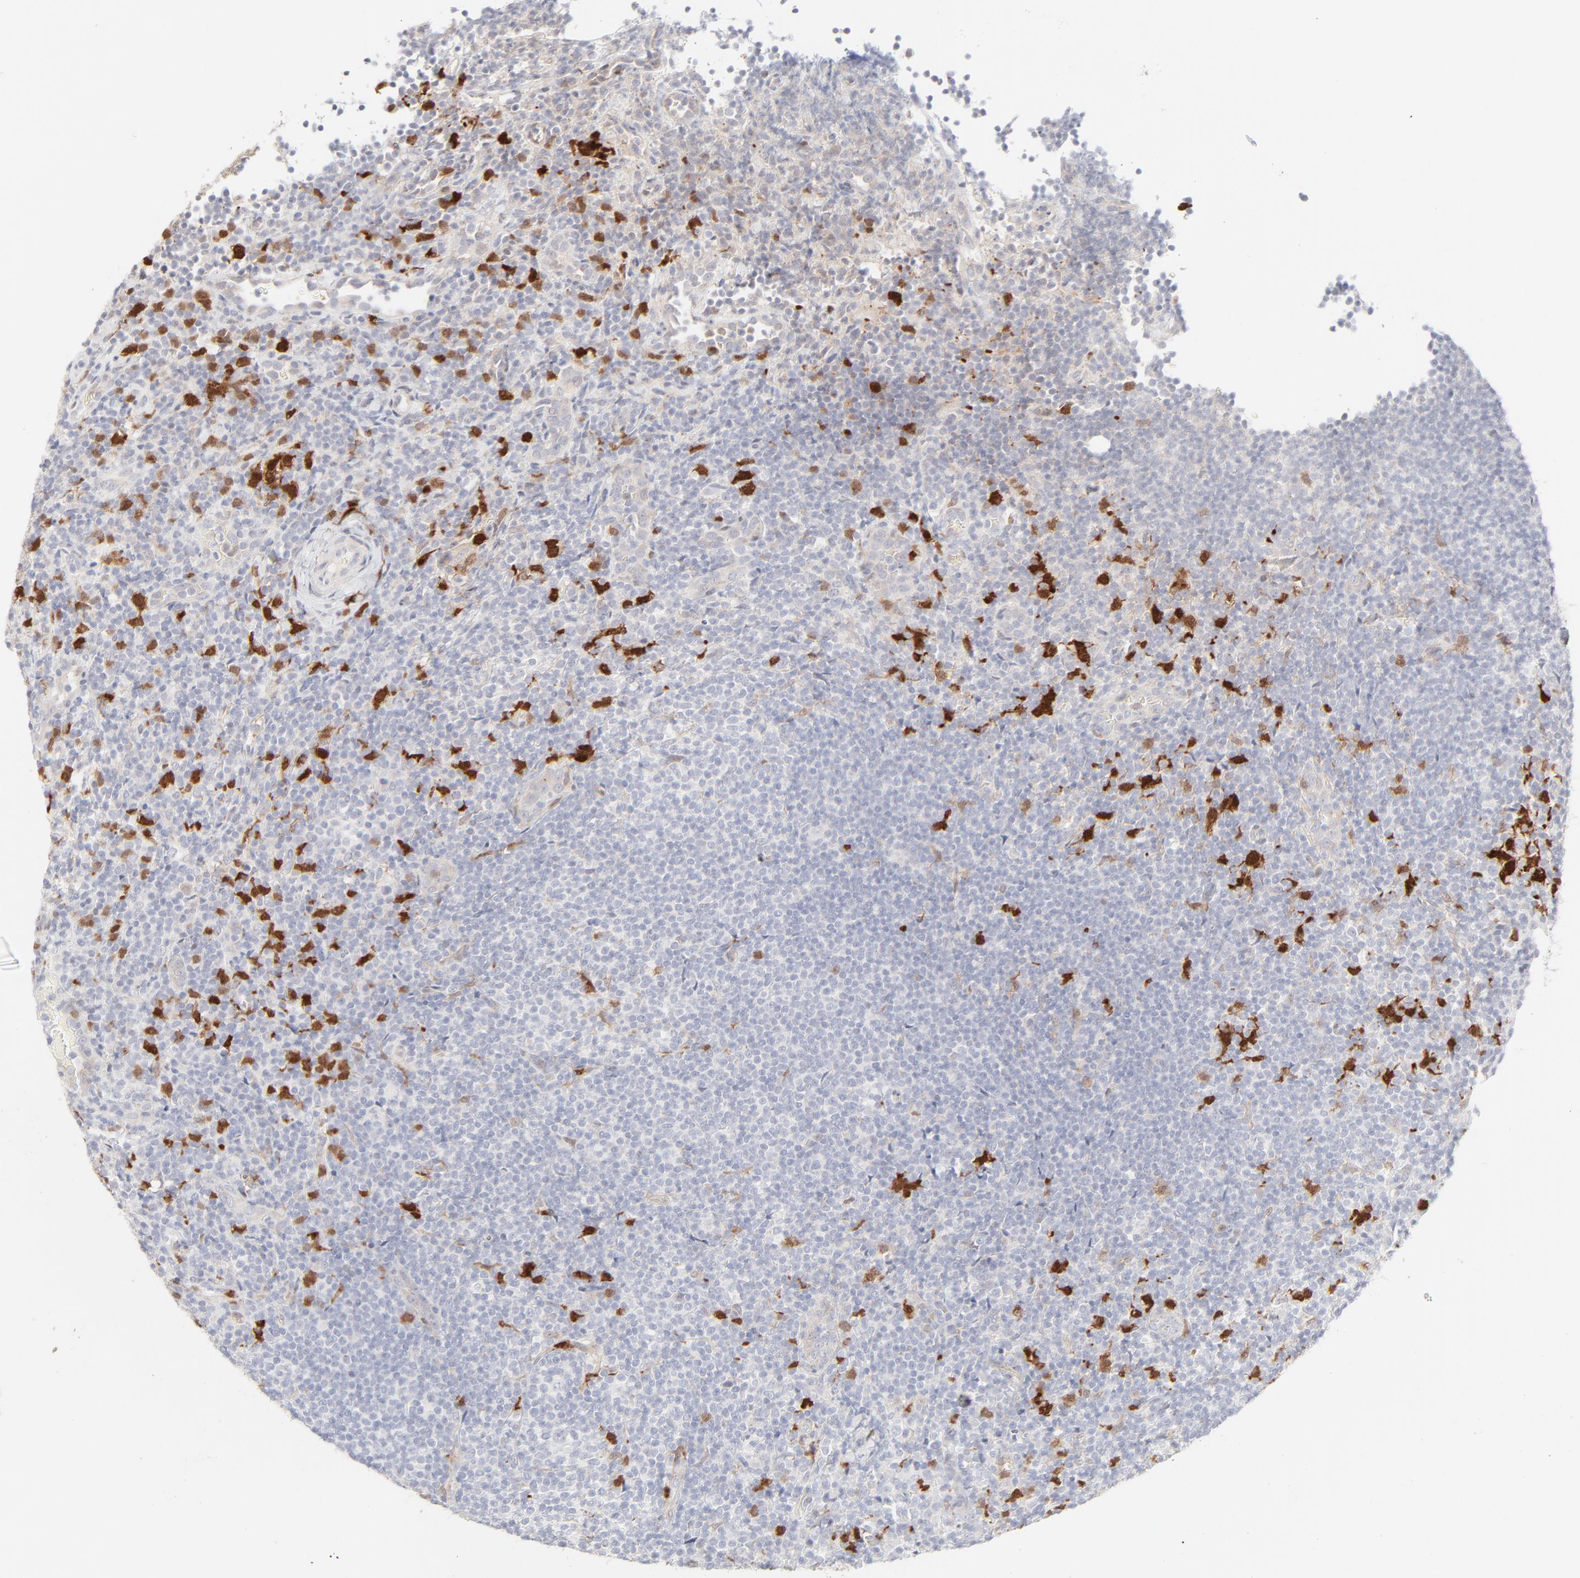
{"staining": {"intensity": "negative", "quantity": "none", "location": "none"}, "tissue": "lymphoma", "cell_type": "Tumor cells", "image_type": "cancer", "snomed": [{"axis": "morphology", "description": "Malignant lymphoma, non-Hodgkin's type, Low grade"}, {"axis": "topography", "description": "Lymph node"}], "caption": "Lymphoma was stained to show a protein in brown. There is no significant expression in tumor cells.", "gene": "LGALS2", "patient": {"sex": "female", "age": 76}}